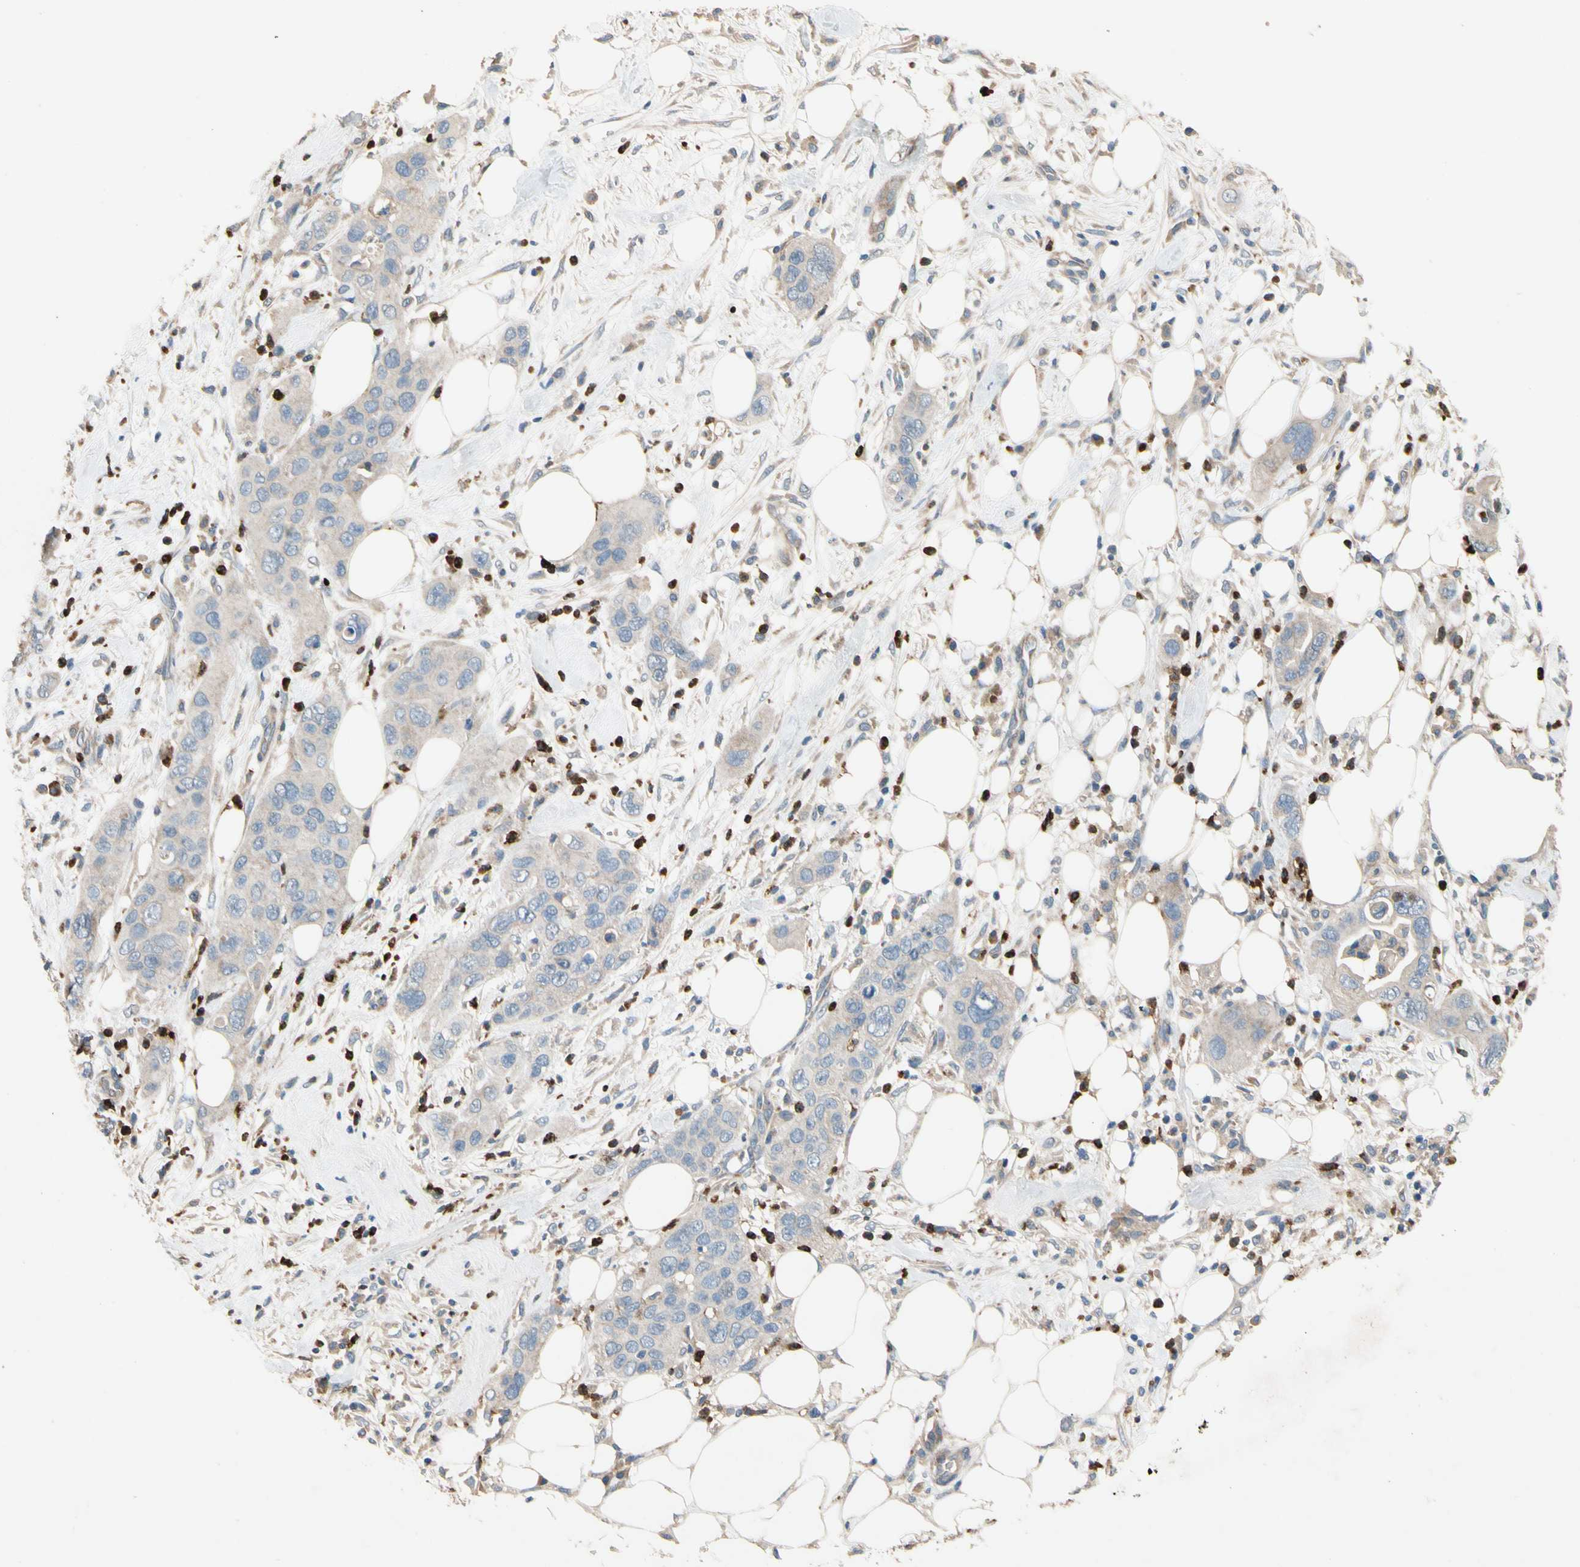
{"staining": {"intensity": "weak", "quantity": "25%-75%", "location": "cytoplasmic/membranous"}, "tissue": "pancreatic cancer", "cell_type": "Tumor cells", "image_type": "cancer", "snomed": [{"axis": "morphology", "description": "Adenocarcinoma, NOS"}, {"axis": "topography", "description": "Pancreas"}], "caption": "An IHC histopathology image of neoplastic tissue is shown. Protein staining in brown shows weak cytoplasmic/membranous positivity in pancreatic cancer (adenocarcinoma) within tumor cells.", "gene": "SIGLEC5", "patient": {"sex": "female", "age": 71}}